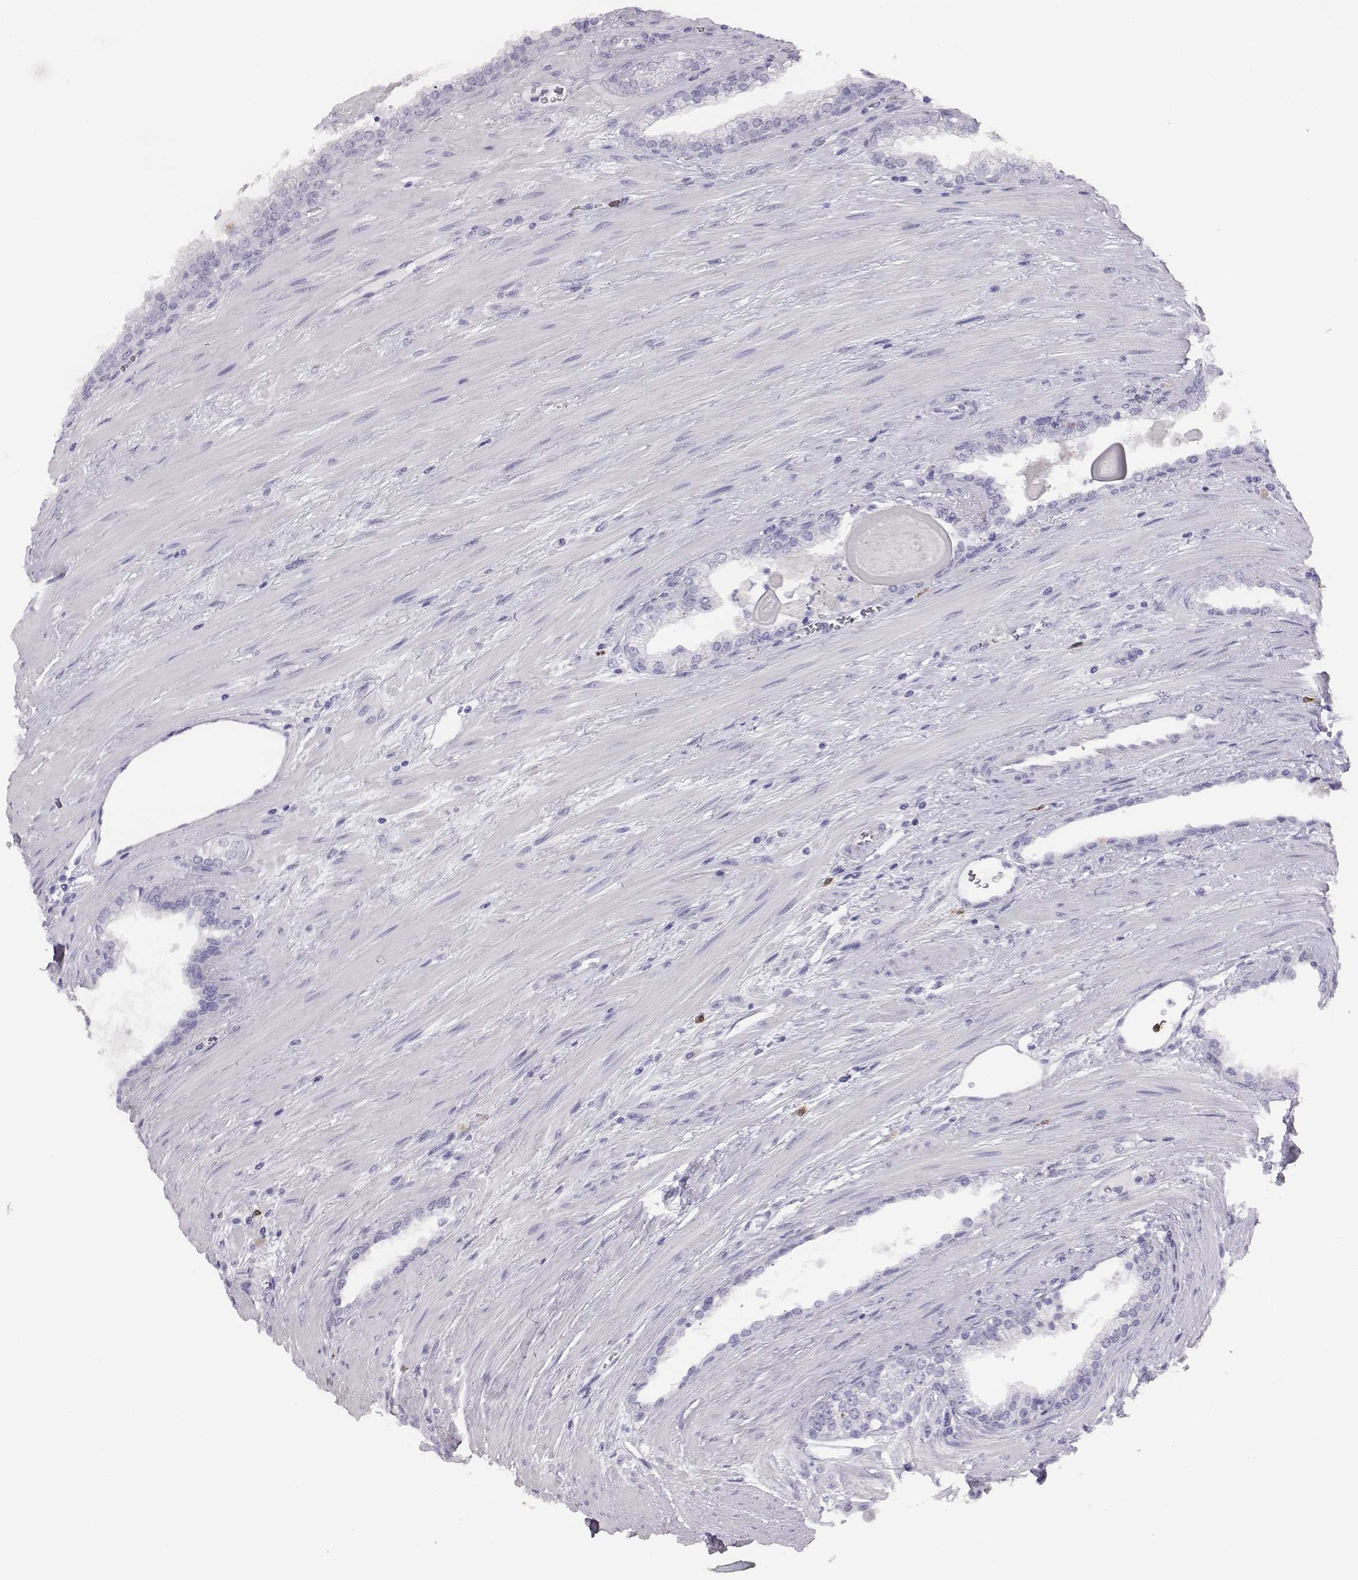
{"staining": {"intensity": "negative", "quantity": "none", "location": "none"}, "tissue": "prostate cancer", "cell_type": "Tumor cells", "image_type": "cancer", "snomed": [{"axis": "morphology", "description": "Adenocarcinoma, NOS"}, {"axis": "topography", "description": "Prostate"}], "caption": "Human prostate cancer (adenocarcinoma) stained for a protein using IHC shows no positivity in tumor cells.", "gene": "ACOD1", "patient": {"sex": "male", "age": 67}}